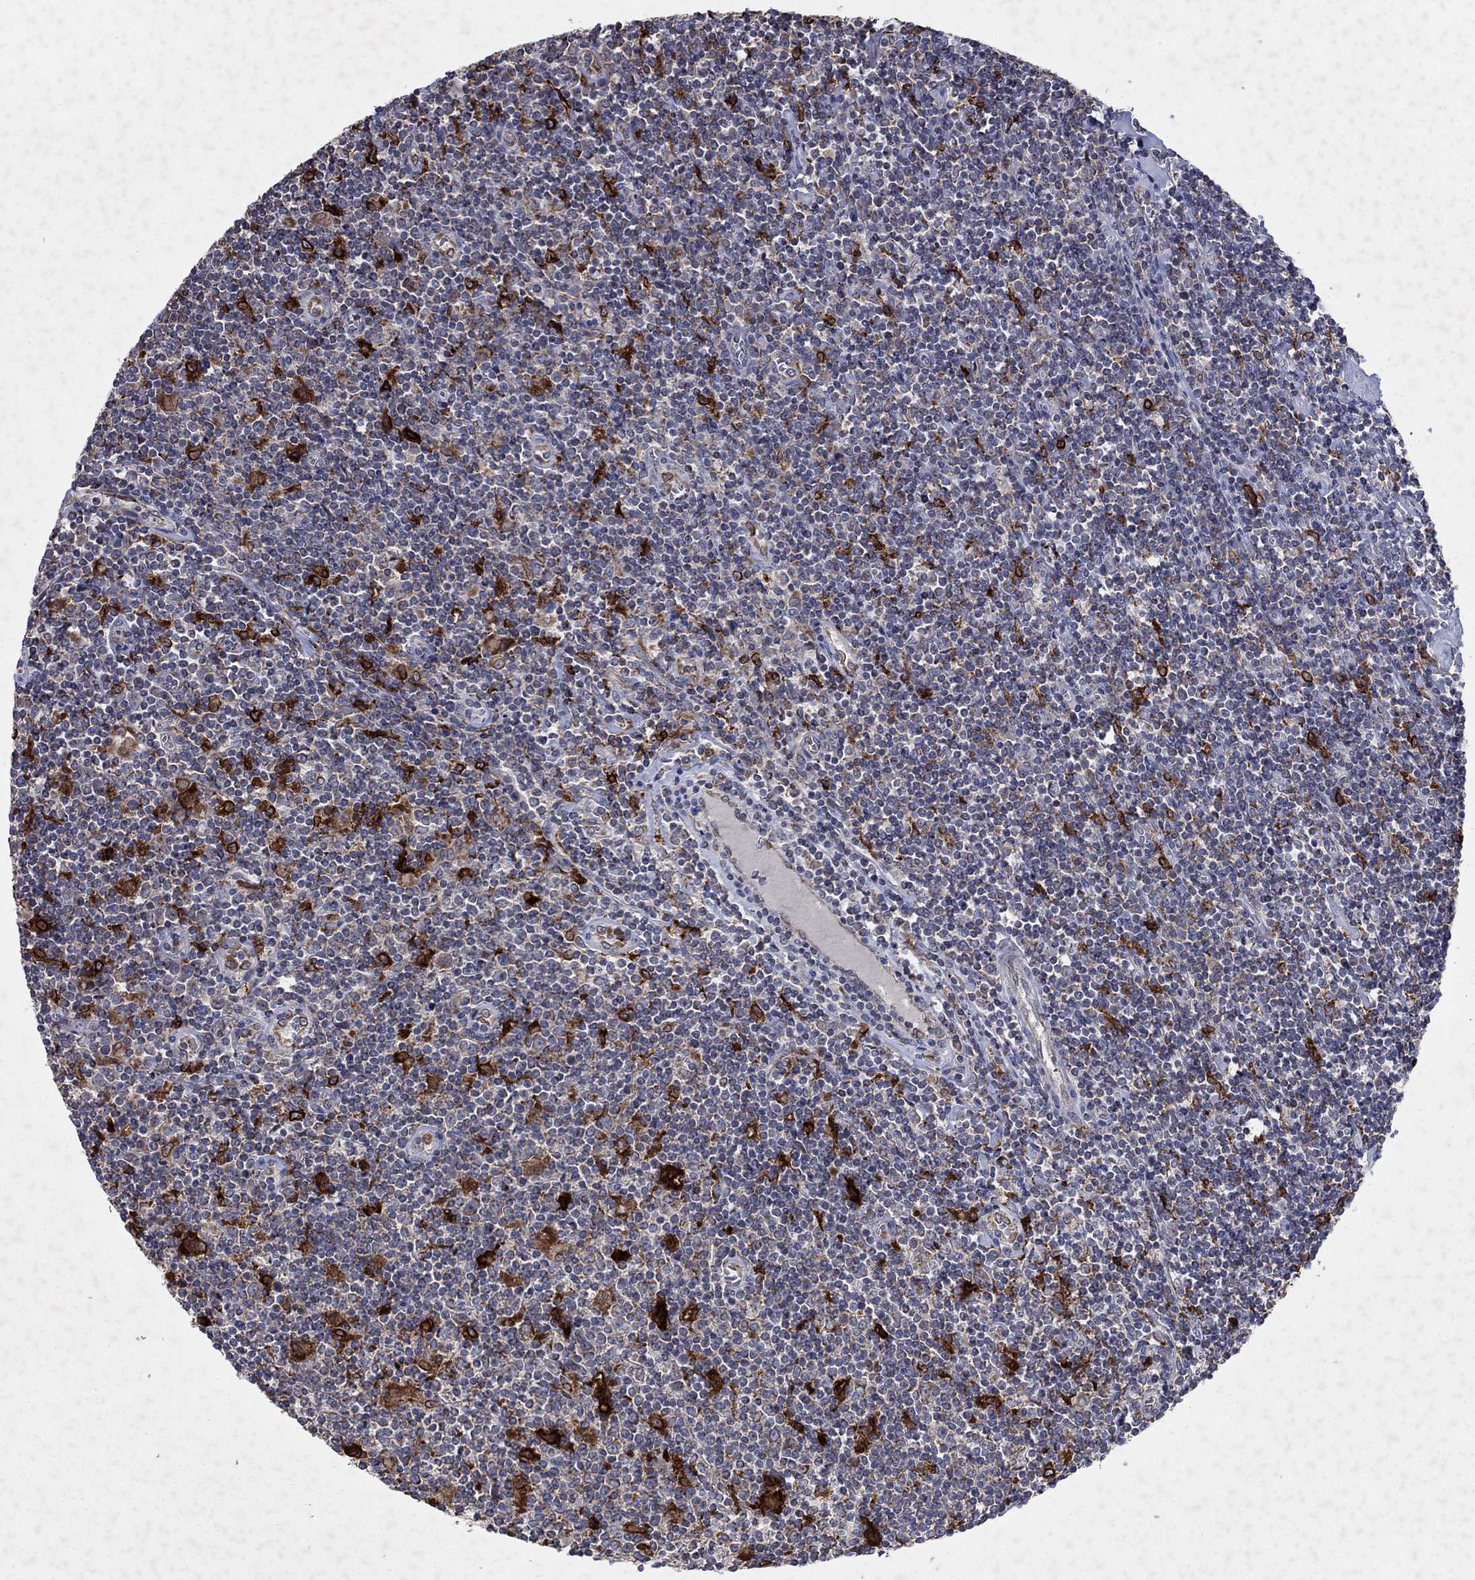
{"staining": {"intensity": "strong", "quantity": ">75%", "location": "cytoplasmic/membranous"}, "tissue": "lymphoma", "cell_type": "Tumor cells", "image_type": "cancer", "snomed": [{"axis": "morphology", "description": "Hodgkin's disease, NOS"}, {"axis": "topography", "description": "Lymph node"}], "caption": "Protein staining demonstrates strong cytoplasmic/membranous expression in about >75% of tumor cells in lymphoma. (DAB IHC with brightfield microscopy, high magnification).", "gene": "NCEH1", "patient": {"sex": "male", "age": 40}}